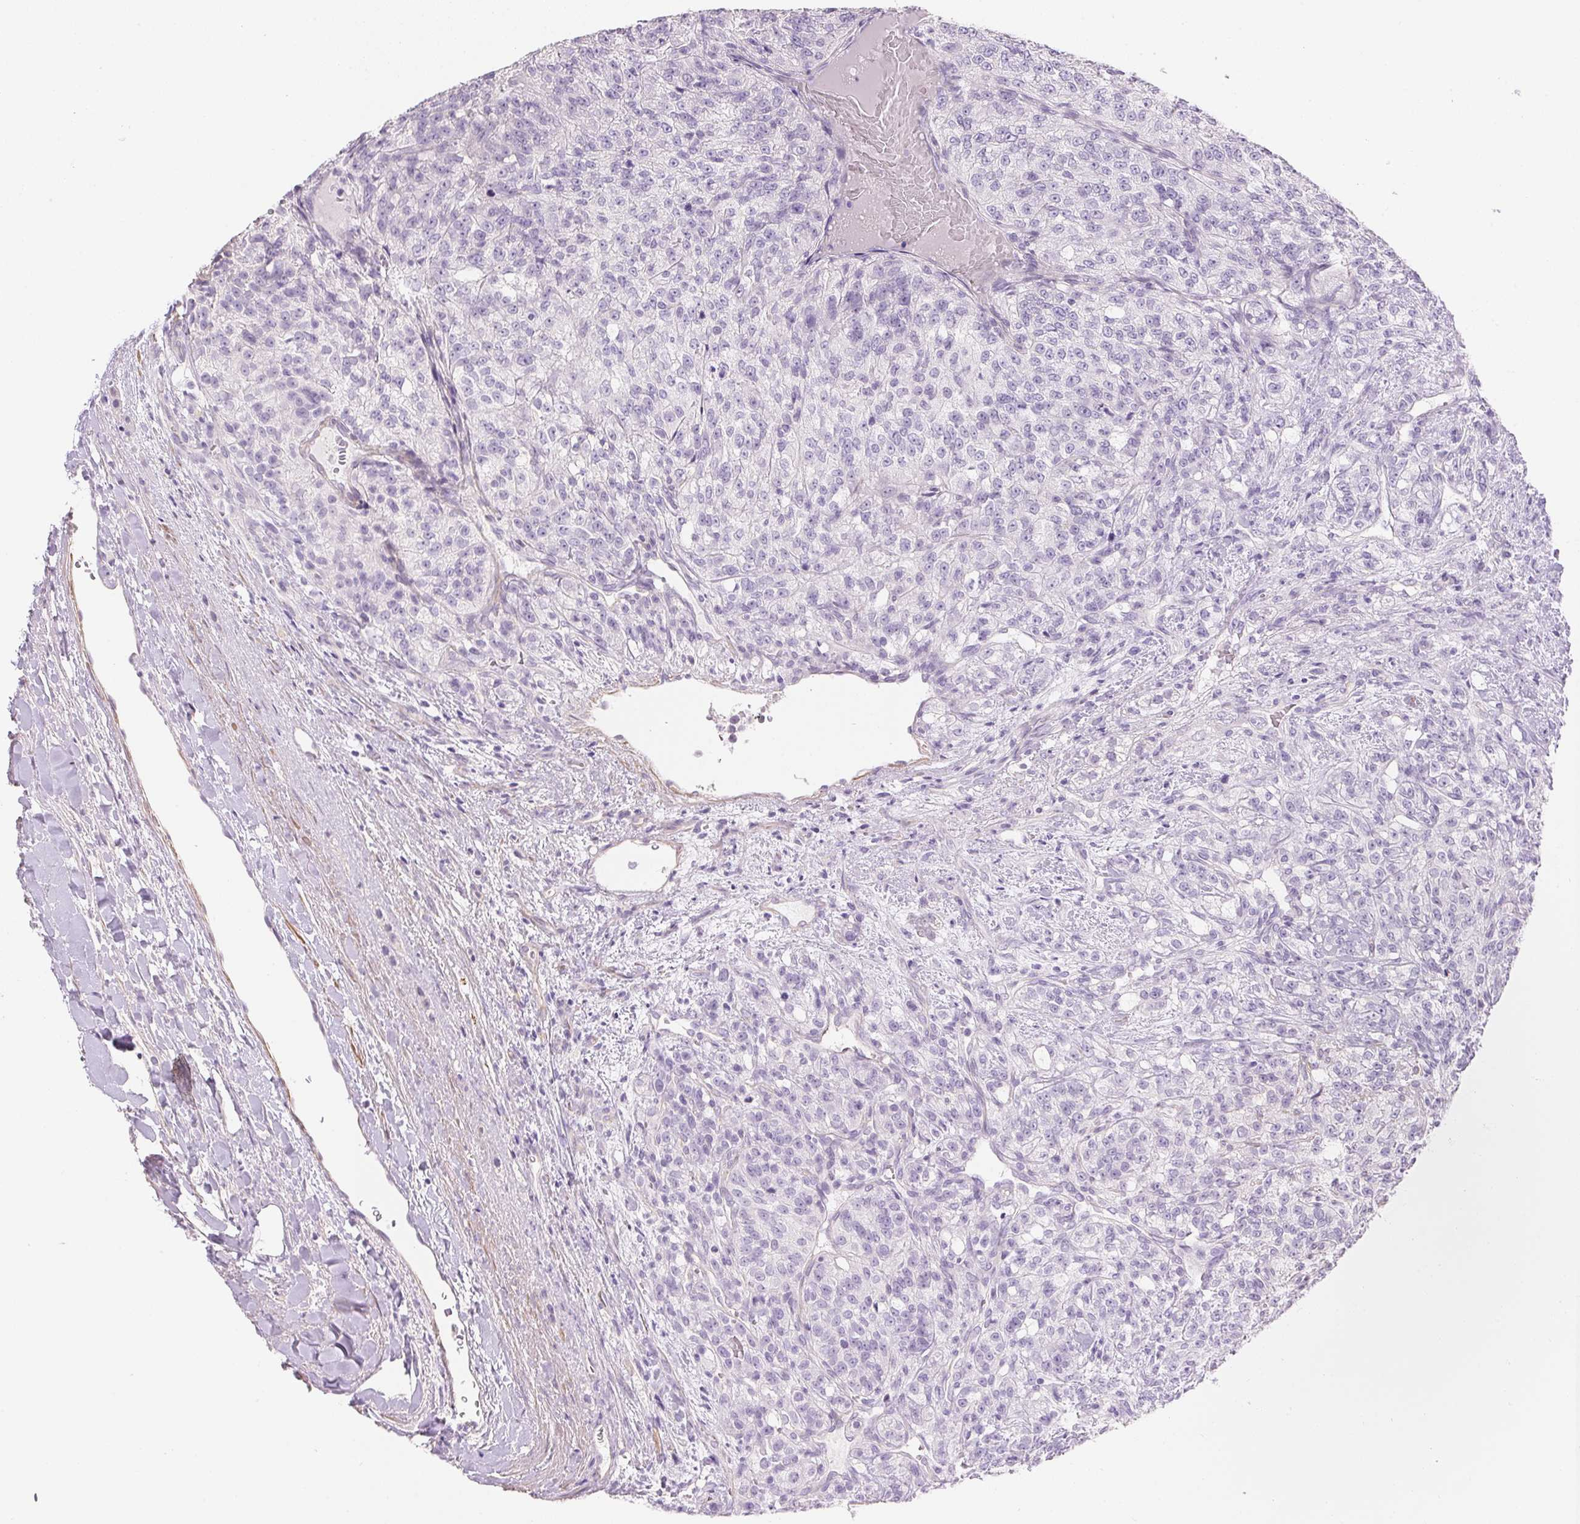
{"staining": {"intensity": "negative", "quantity": "none", "location": "none"}, "tissue": "renal cancer", "cell_type": "Tumor cells", "image_type": "cancer", "snomed": [{"axis": "morphology", "description": "Adenocarcinoma, NOS"}, {"axis": "topography", "description": "Kidney"}], "caption": "Immunohistochemistry photomicrograph of neoplastic tissue: renal adenocarcinoma stained with DAB displays no significant protein positivity in tumor cells.", "gene": "KCNE2", "patient": {"sex": "female", "age": 63}}